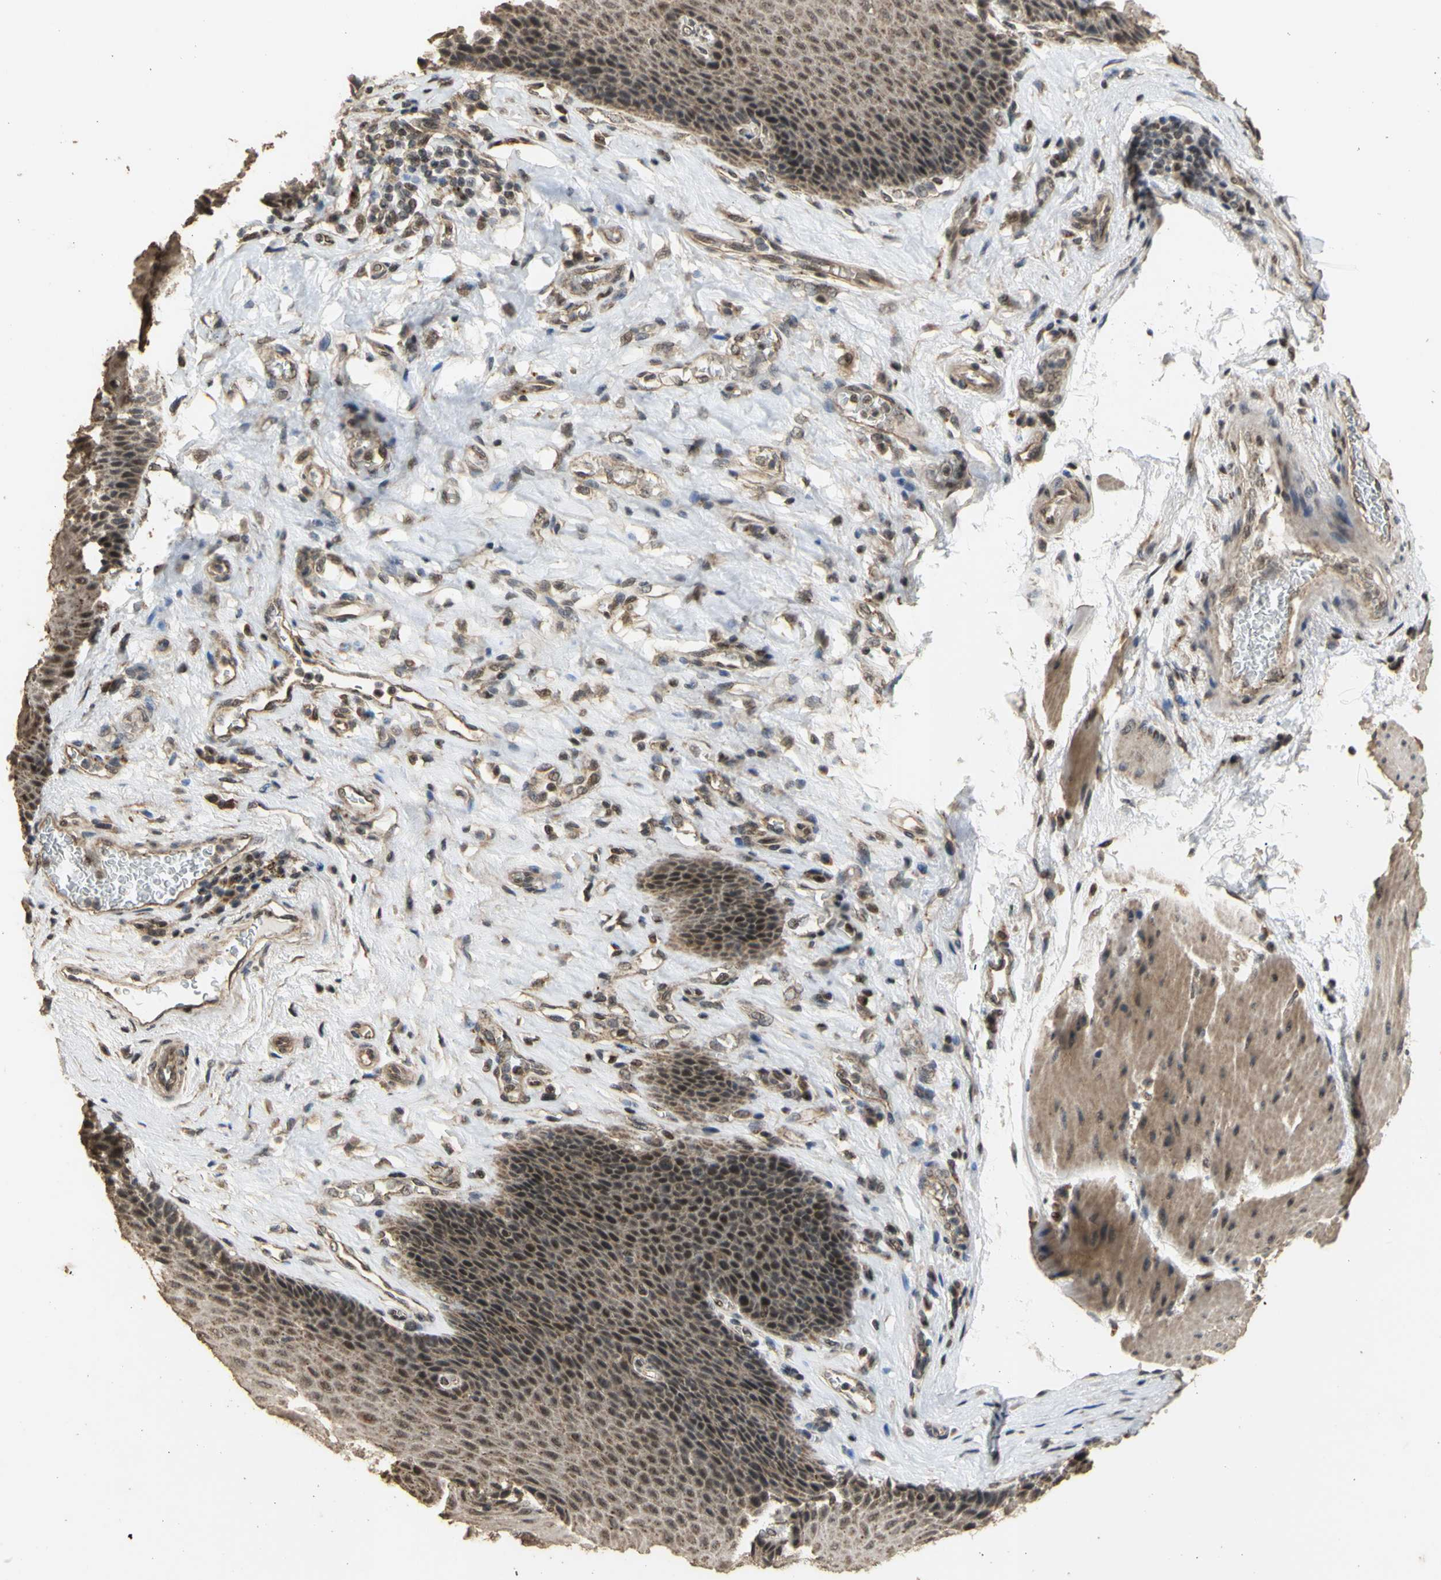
{"staining": {"intensity": "moderate", "quantity": ">75%", "location": "cytoplasmic/membranous,nuclear"}, "tissue": "esophagus", "cell_type": "Squamous epithelial cells", "image_type": "normal", "snomed": [{"axis": "morphology", "description": "Normal tissue, NOS"}, {"axis": "topography", "description": "Esophagus"}], "caption": "Squamous epithelial cells reveal moderate cytoplasmic/membranous,nuclear positivity in about >75% of cells in benign esophagus. The protein is stained brown, and the nuclei are stained in blue (DAB IHC with brightfield microscopy, high magnification).", "gene": "GTF2E2", "patient": {"sex": "female", "age": 72}}